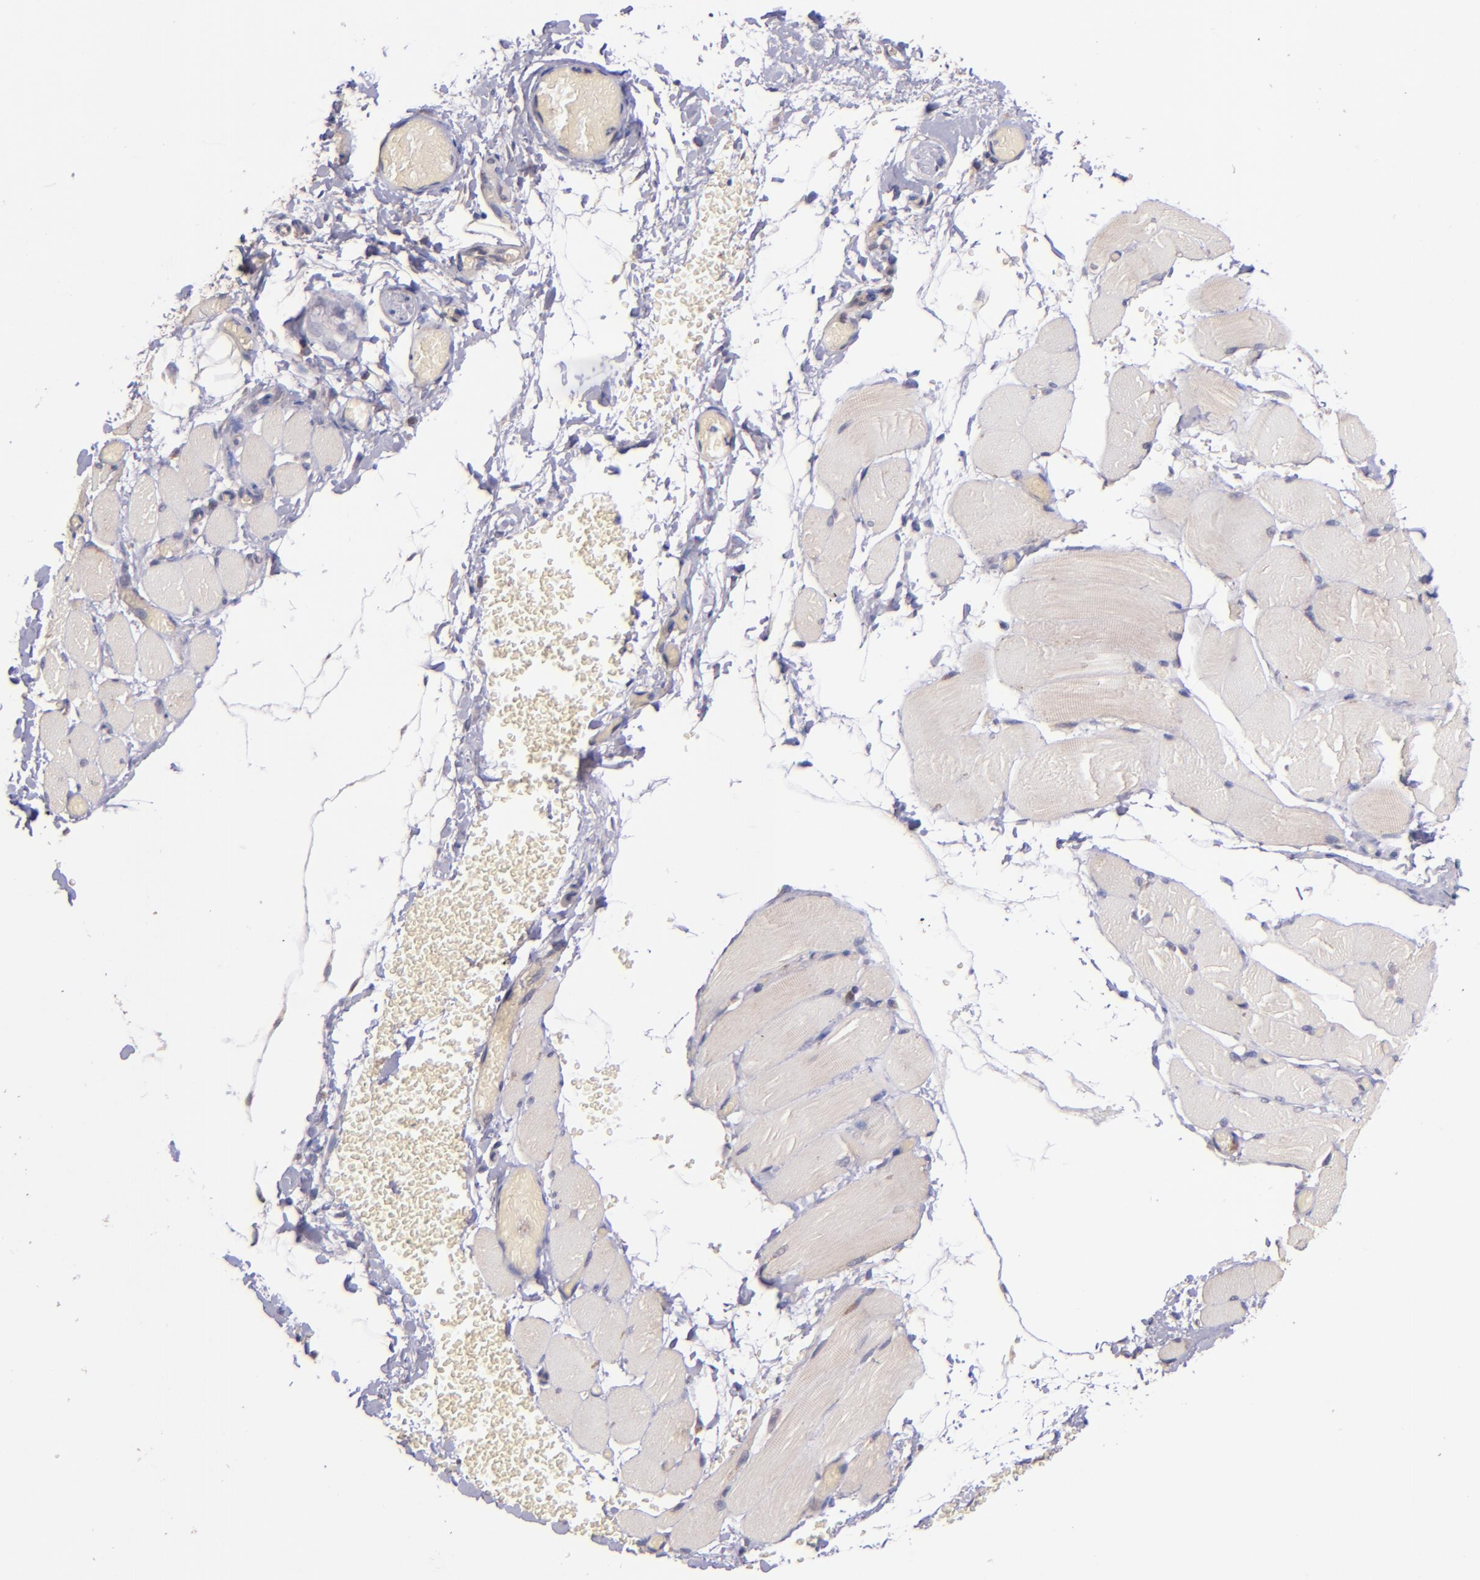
{"staining": {"intensity": "weak", "quantity": ">75%", "location": "cytoplasmic/membranous"}, "tissue": "skeletal muscle", "cell_type": "Myocytes", "image_type": "normal", "snomed": [{"axis": "morphology", "description": "Normal tissue, NOS"}, {"axis": "topography", "description": "Skeletal muscle"}, {"axis": "topography", "description": "Soft tissue"}], "caption": "Brown immunohistochemical staining in normal skeletal muscle shows weak cytoplasmic/membranous staining in approximately >75% of myocytes.", "gene": "SHC1", "patient": {"sex": "female", "age": 58}}